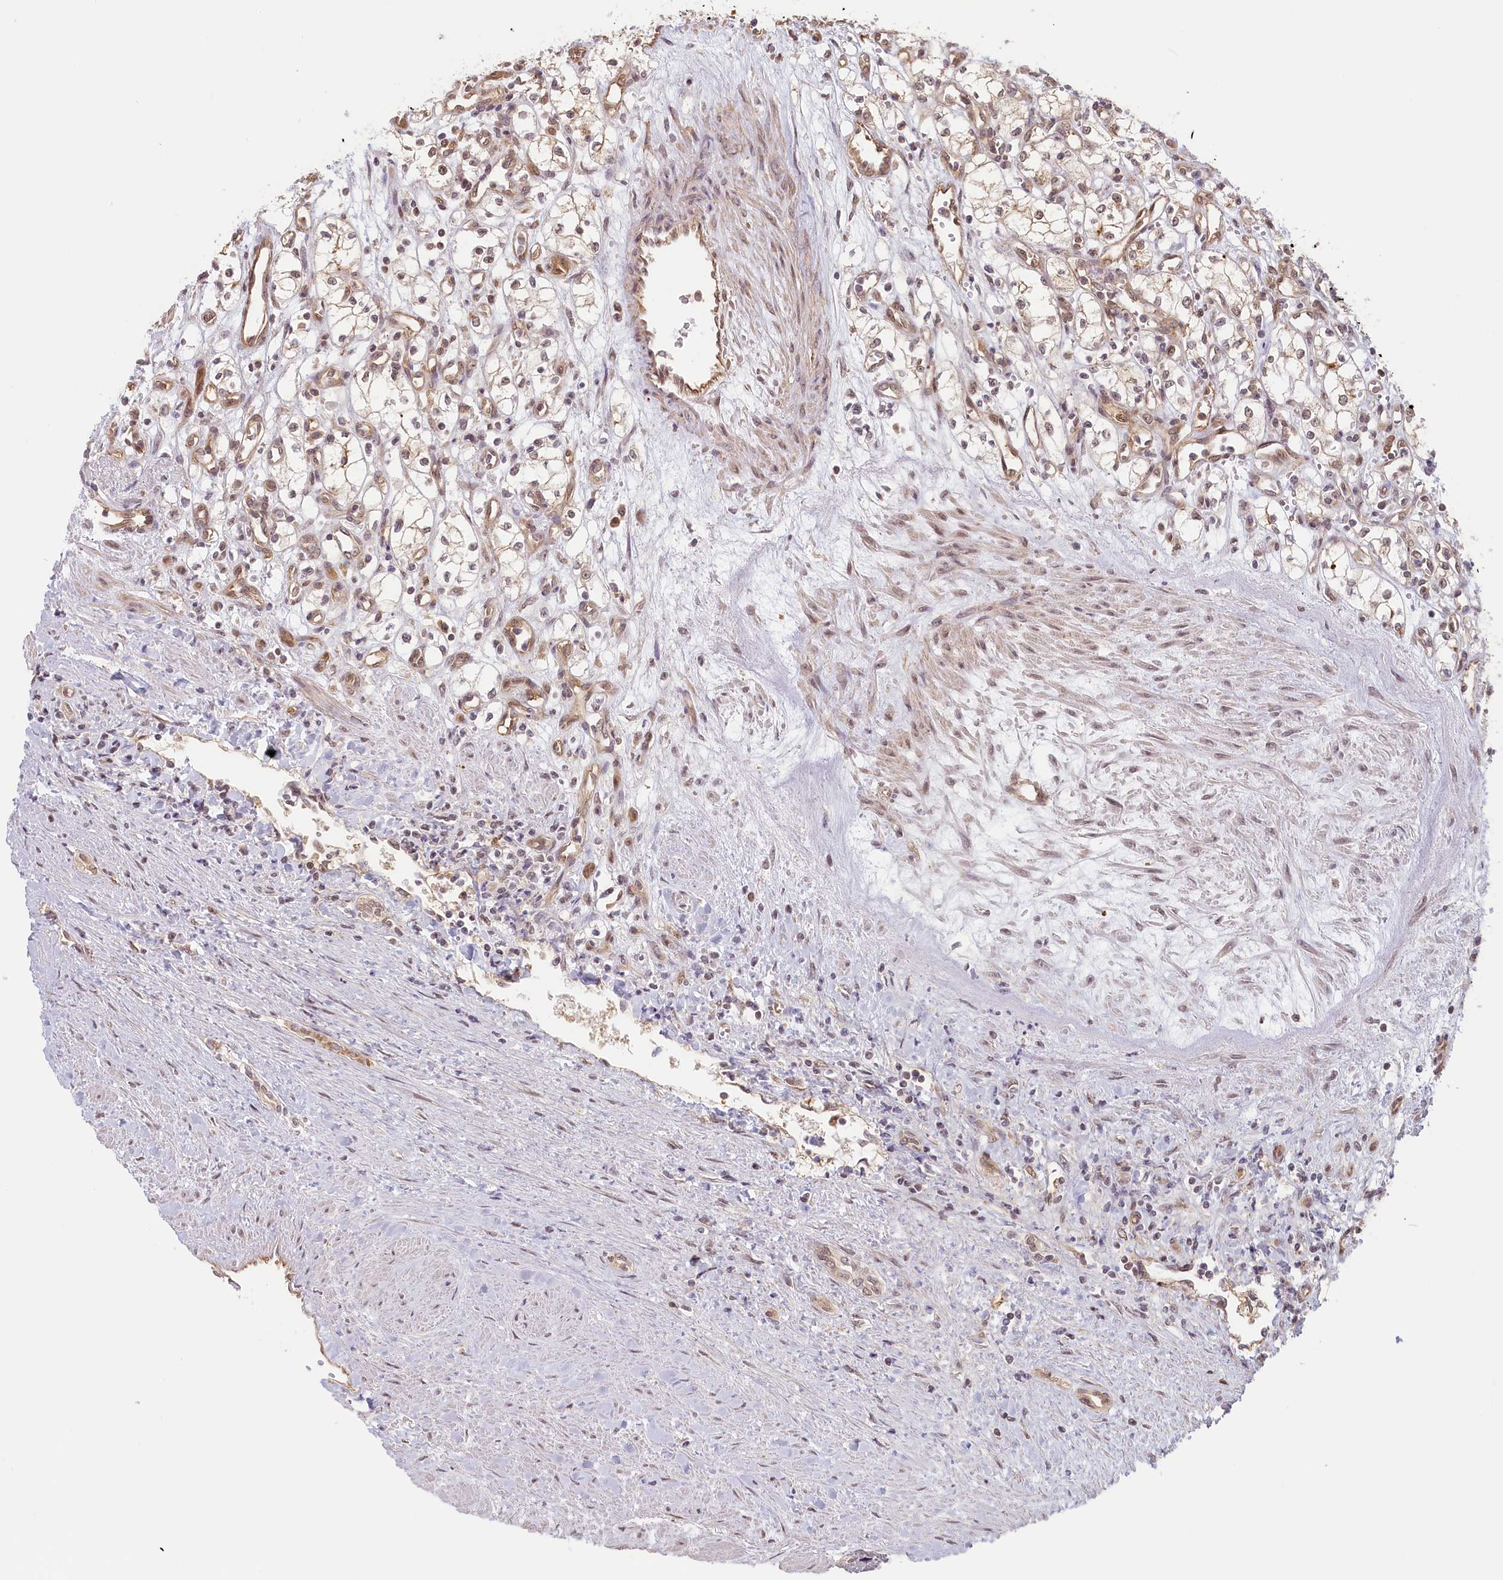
{"staining": {"intensity": "moderate", "quantity": ">75%", "location": "nuclear"}, "tissue": "renal cancer", "cell_type": "Tumor cells", "image_type": "cancer", "snomed": [{"axis": "morphology", "description": "Adenocarcinoma, NOS"}, {"axis": "topography", "description": "Kidney"}], "caption": "Renal cancer stained for a protein (brown) reveals moderate nuclear positive expression in about >75% of tumor cells.", "gene": "C19orf44", "patient": {"sex": "male", "age": 59}}